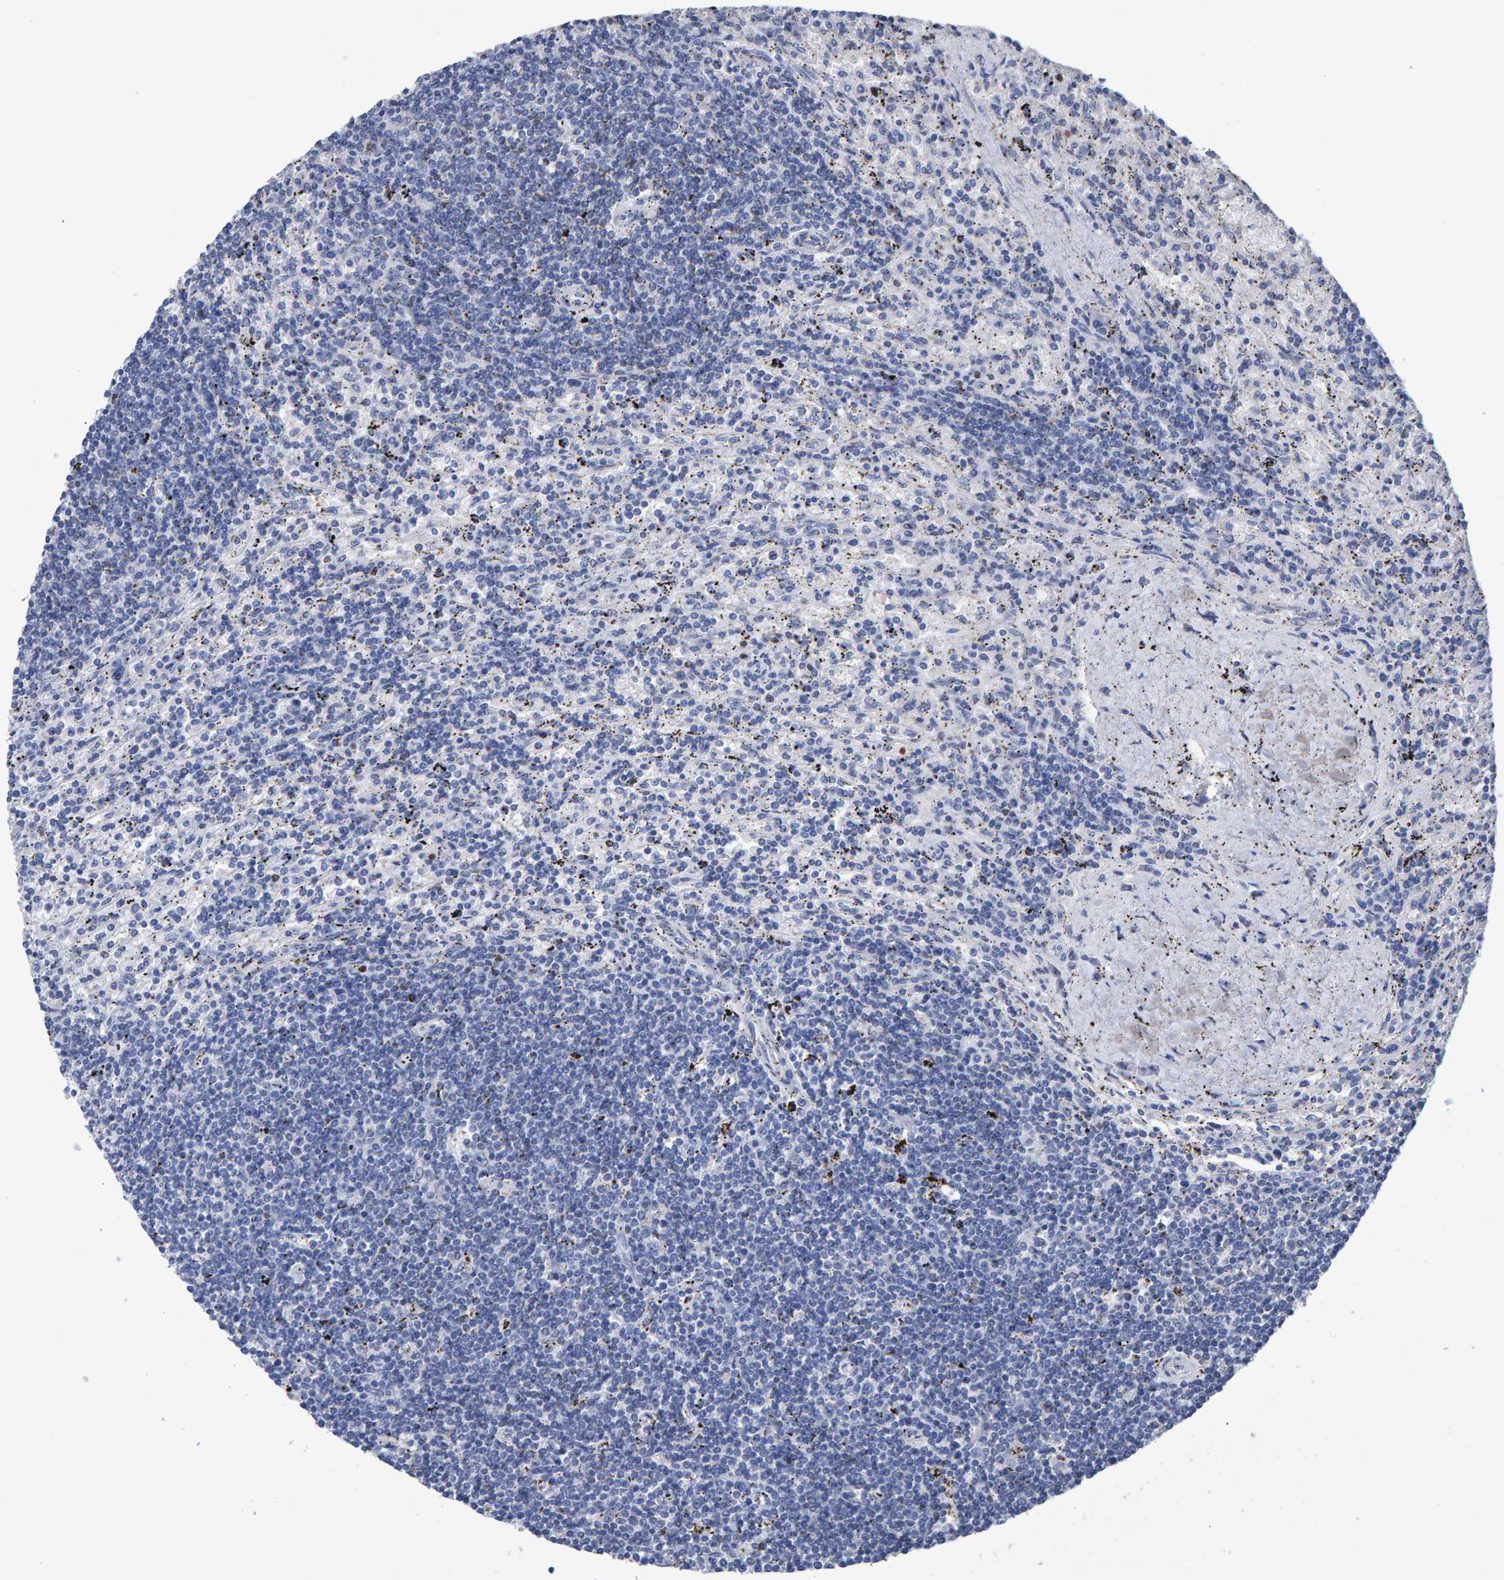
{"staining": {"intensity": "negative", "quantity": "none", "location": "none"}, "tissue": "lymphoma", "cell_type": "Tumor cells", "image_type": "cancer", "snomed": [{"axis": "morphology", "description": "Malignant lymphoma, non-Hodgkin's type, Low grade"}, {"axis": "topography", "description": "Spleen"}], "caption": "Tumor cells are negative for protein expression in human low-grade malignant lymphoma, non-Hodgkin's type.", "gene": "HEMGN", "patient": {"sex": "male", "age": 76}}